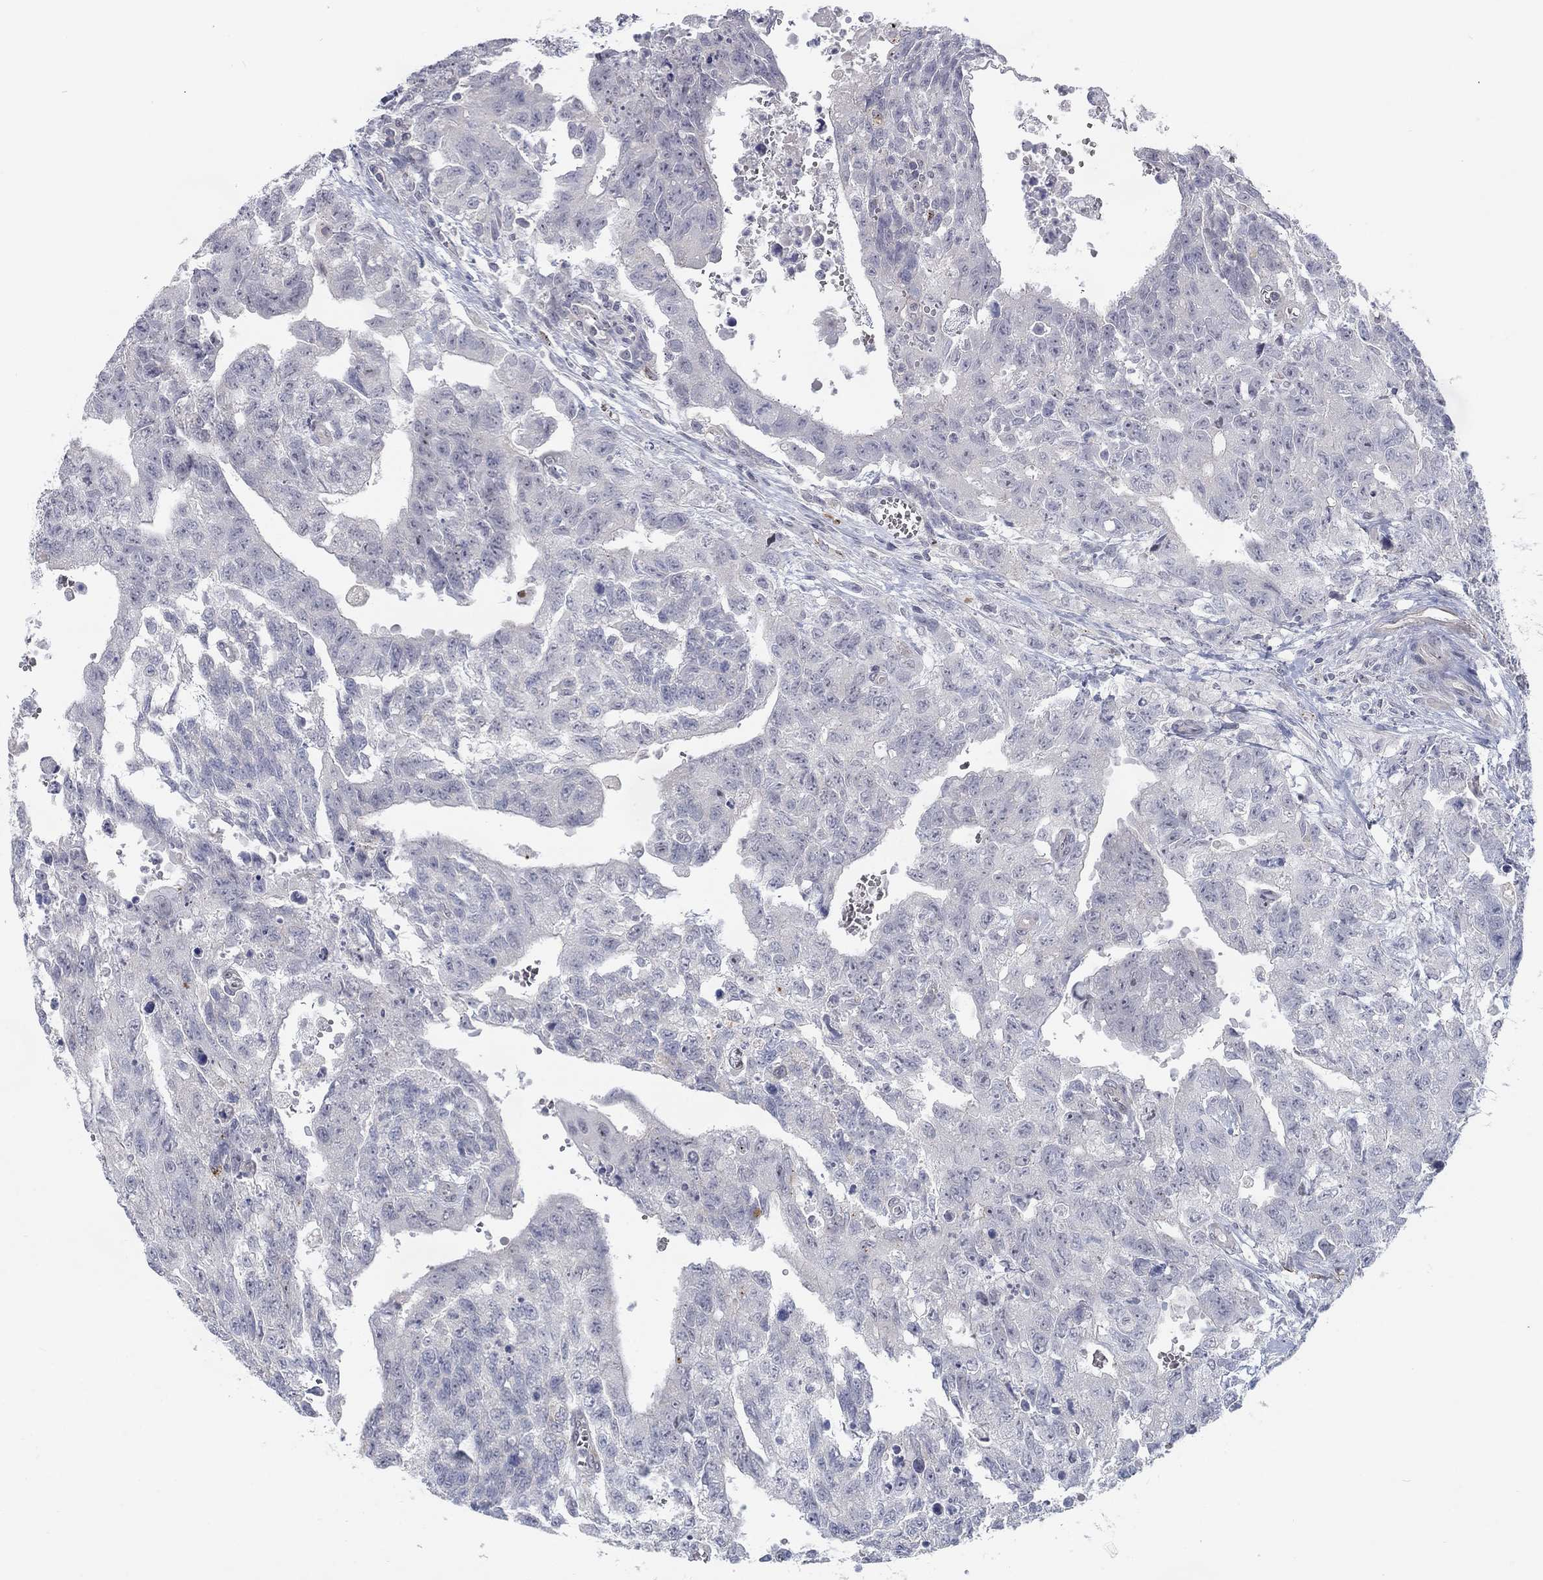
{"staining": {"intensity": "moderate", "quantity": "<25%", "location": "cytoplasmic/membranous"}, "tissue": "testis cancer", "cell_type": "Tumor cells", "image_type": "cancer", "snomed": [{"axis": "morphology", "description": "Carcinoma, Embryonal, NOS"}, {"axis": "topography", "description": "Testis"}], "caption": "Human testis embryonal carcinoma stained with a protein marker demonstrates moderate staining in tumor cells.", "gene": "MTSS2", "patient": {"sex": "male", "age": 24}}